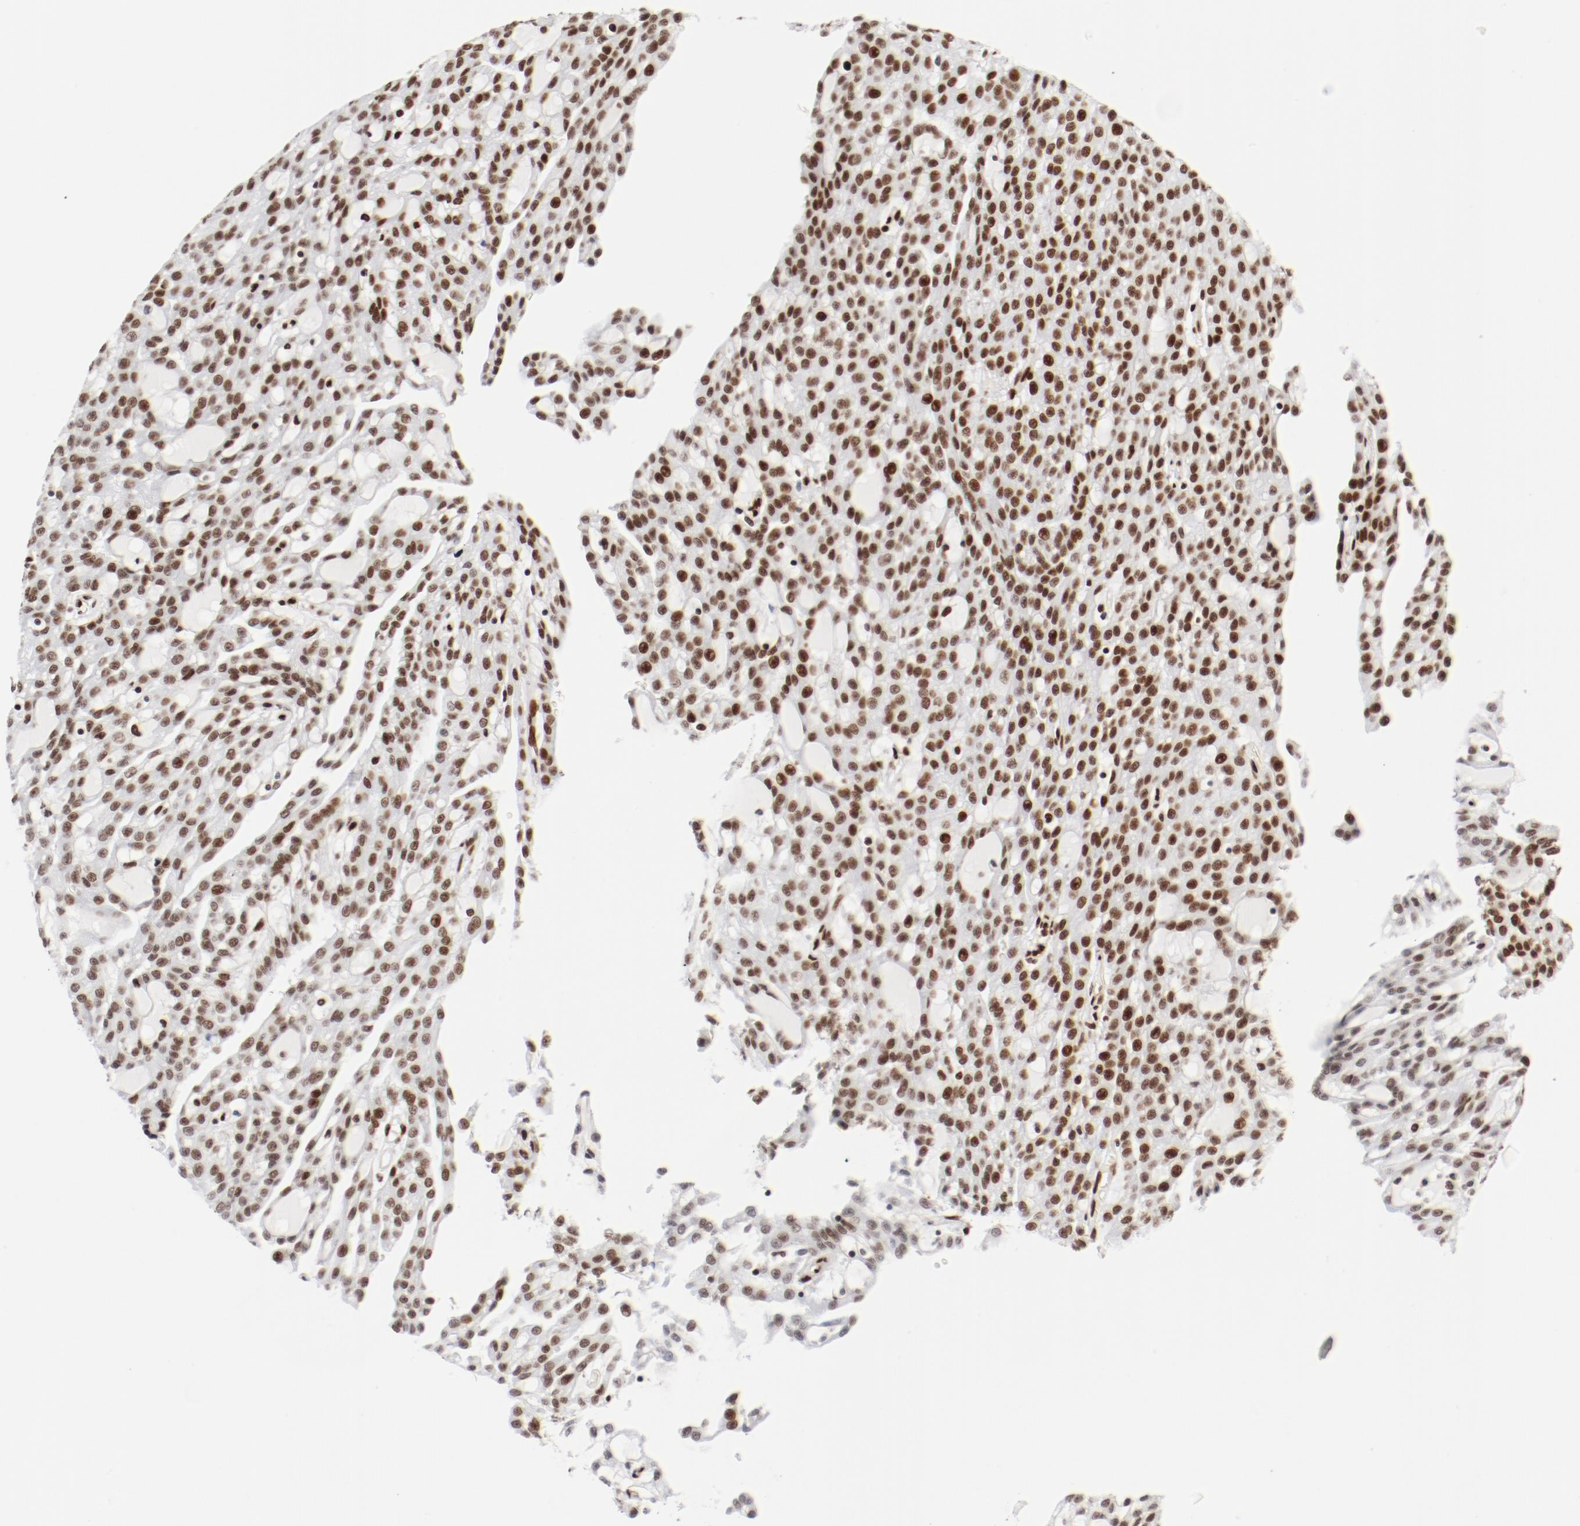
{"staining": {"intensity": "moderate", "quantity": ">75%", "location": "nuclear"}, "tissue": "renal cancer", "cell_type": "Tumor cells", "image_type": "cancer", "snomed": [{"axis": "morphology", "description": "Adenocarcinoma, NOS"}, {"axis": "topography", "description": "Kidney"}], "caption": "Immunohistochemistry (IHC) of renal adenocarcinoma reveals medium levels of moderate nuclear staining in about >75% of tumor cells. Immunohistochemistry stains the protein of interest in brown and the nuclei are stained blue.", "gene": "CTBP1", "patient": {"sex": "male", "age": 63}}